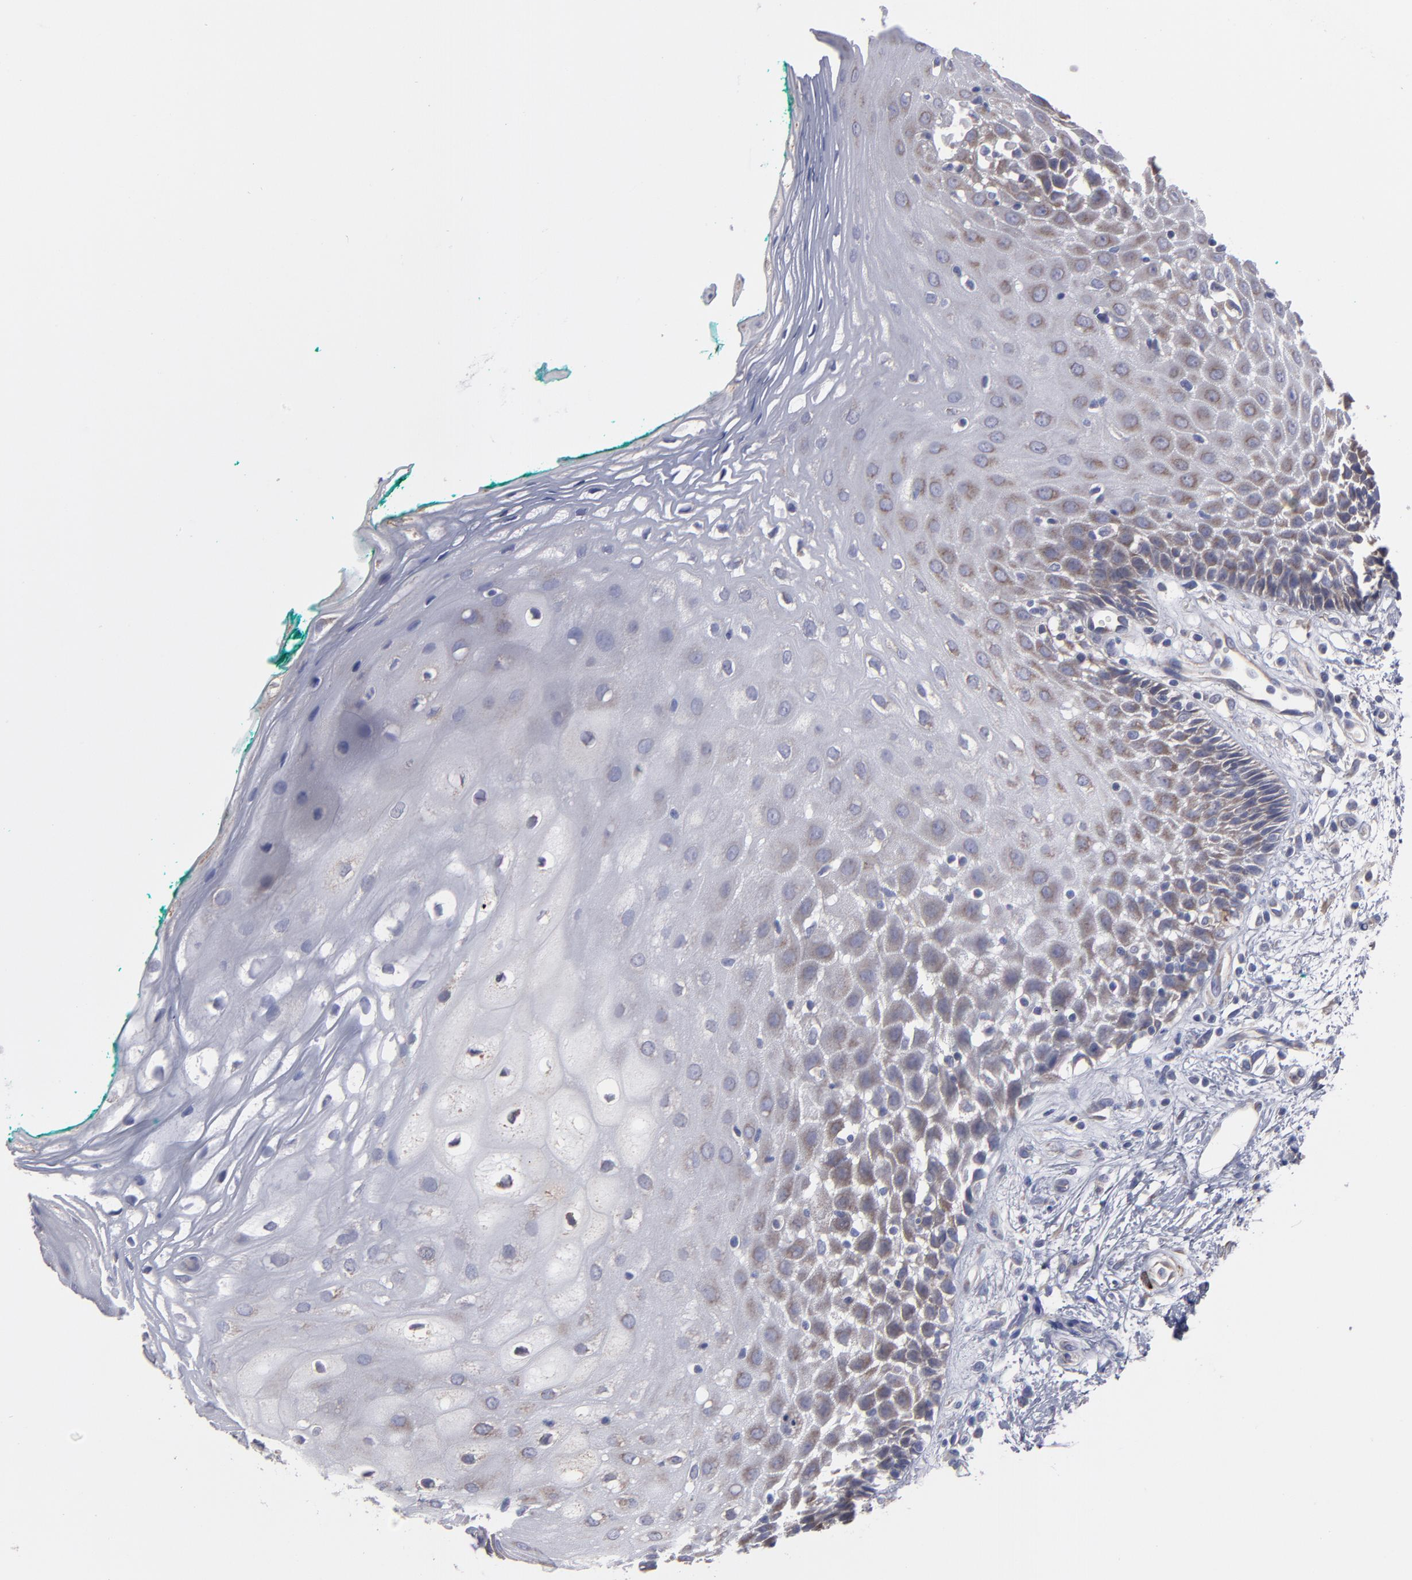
{"staining": {"intensity": "weak", "quantity": "<25%", "location": "cytoplasmic/membranous"}, "tissue": "oral mucosa", "cell_type": "Squamous epithelial cells", "image_type": "normal", "snomed": [{"axis": "morphology", "description": "Normal tissue, NOS"}, {"axis": "morphology", "description": "Squamous cell carcinoma, NOS"}, {"axis": "topography", "description": "Skeletal muscle"}, {"axis": "topography", "description": "Oral tissue"}, {"axis": "topography", "description": "Head-Neck"}], "caption": "Immunohistochemical staining of benign human oral mucosa demonstrates no significant positivity in squamous epithelial cells.", "gene": "SLMAP", "patient": {"sex": "female", "age": 84}}